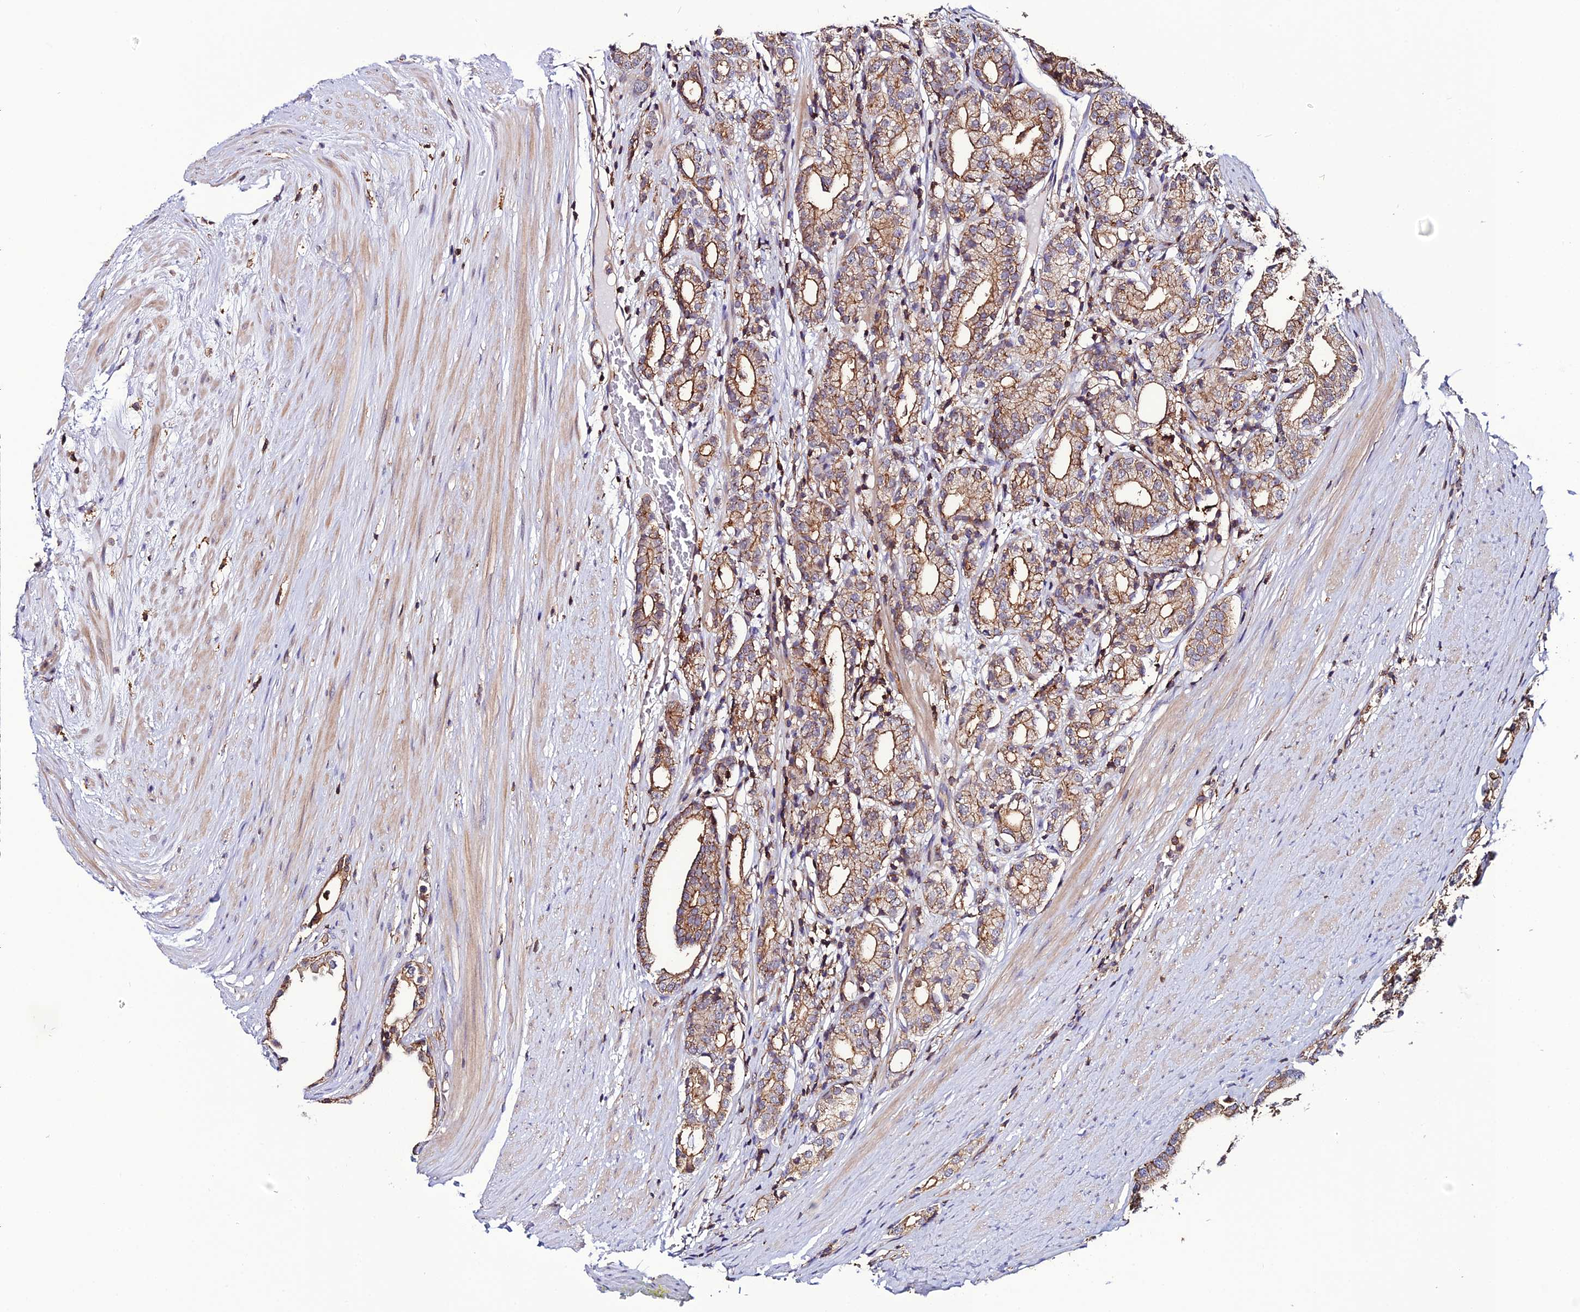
{"staining": {"intensity": "moderate", "quantity": "25%-75%", "location": "cytoplasmic/membranous"}, "tissue": "prostate cancer", "cell_type": "Tumor cells", "image_type": "cancer", "snomed": [{"axis": "morphology", "description": "Adenocarcinoma, High grade"}, {"axis": "topography", "description": "Prostate"}], "caption": "This image exhibits IHC staining of prostate high-grade adenocarcinoma, with medium moderate cytoplasmic/membranous staining in approximately 25%-75% of tumor cells.", "gene": "USP17L15", "patient": {"sex": "male", "age": 69}}